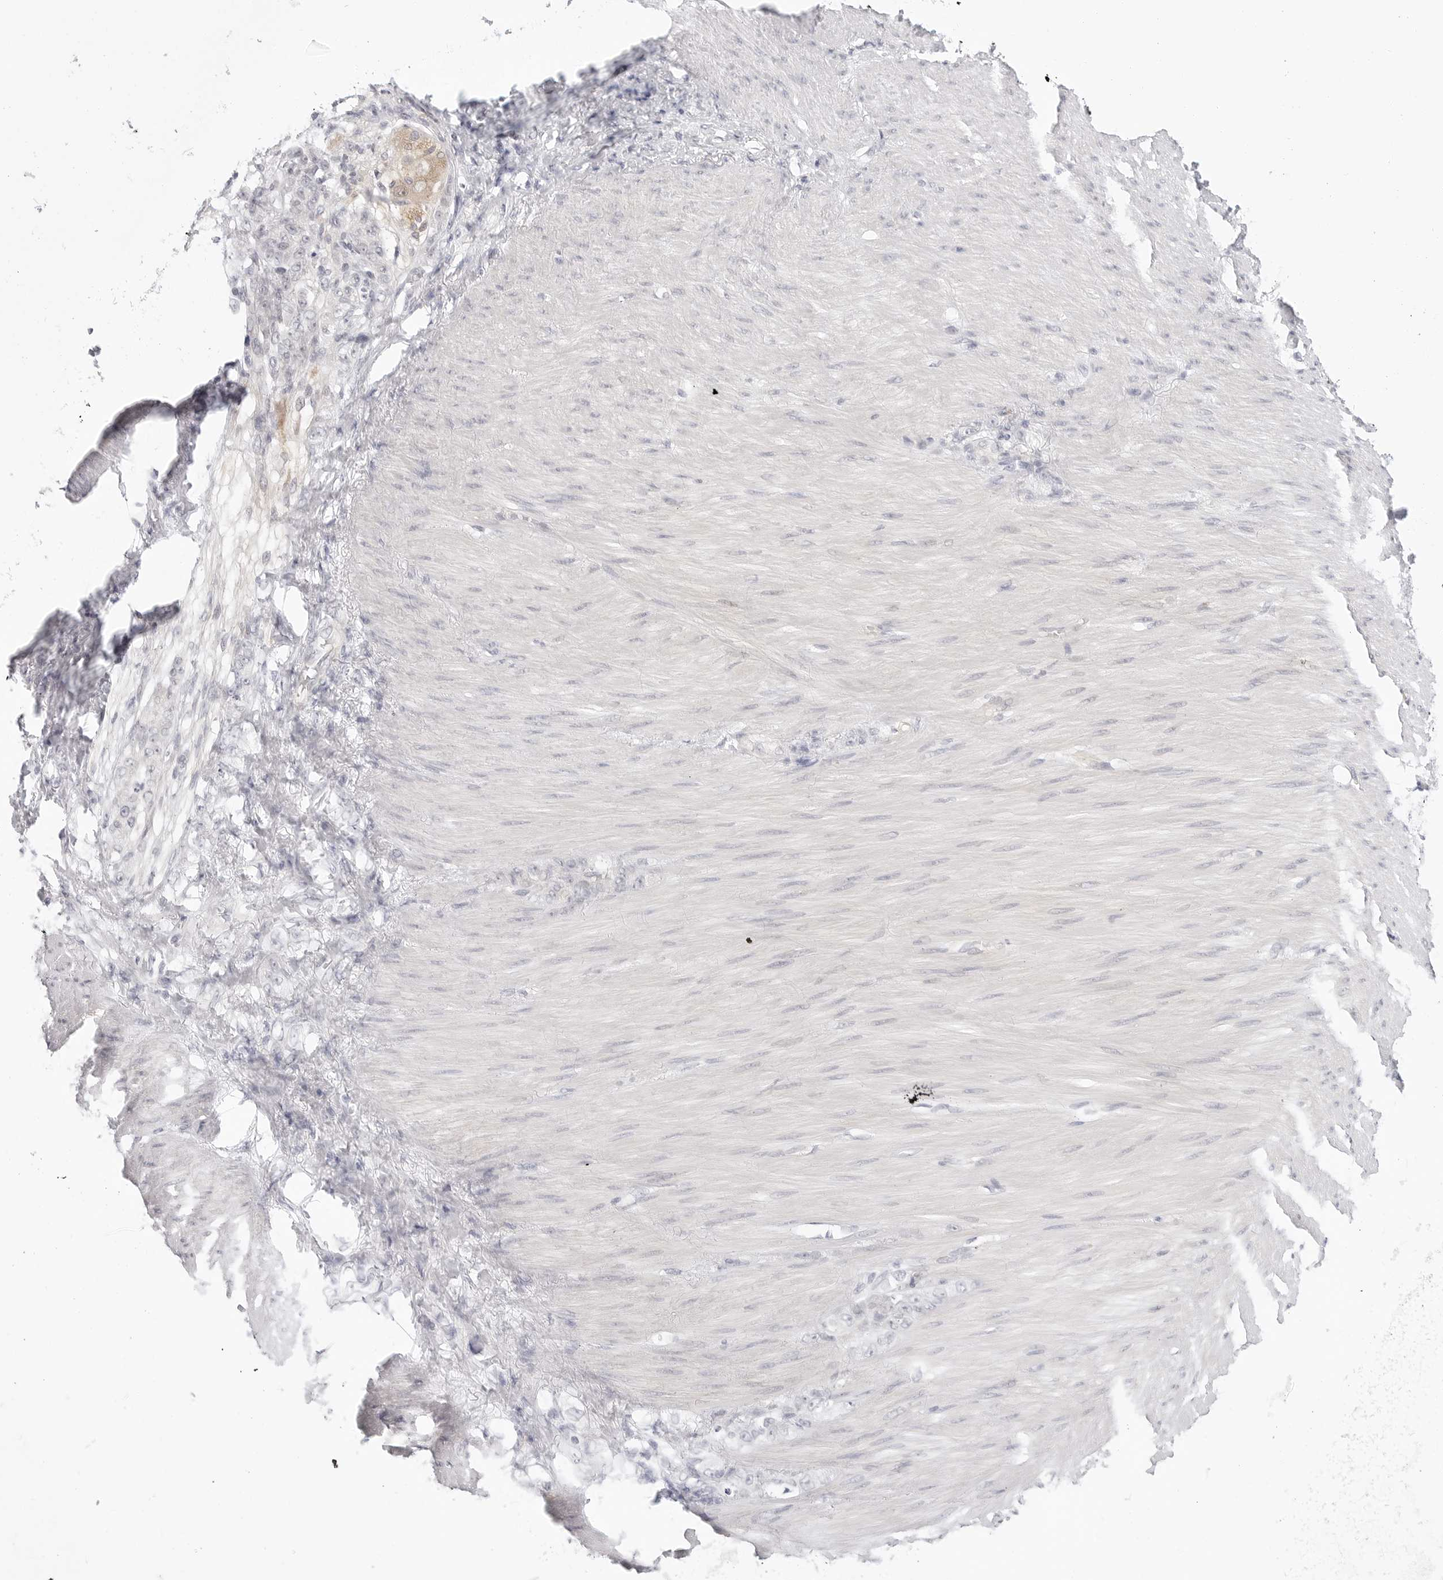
{"staining": {"intensity": "negative", "quantity": "none", "location": "none"}, "tissue": "stomach cancer", "cell_type": "Tumor cells", "image_type": "cancer", "snomed": [{"axis": "morphology", "description": "Normal tissue, NOS"}, {"axis": "morphology", "description": "Adenocarcinoma, NOS"}, {"axis": "topography", "description": "Stomach"}], "caption": "This image is of adenocarcinoma (stomach) stained with immunohistochemistry (IHC) to label a protein in brown with the nuclei are counter-stained blue. There is no positivity in tumor cells.", "gene": "TCP1", "patient": {"sex": "male", "age": 82}}